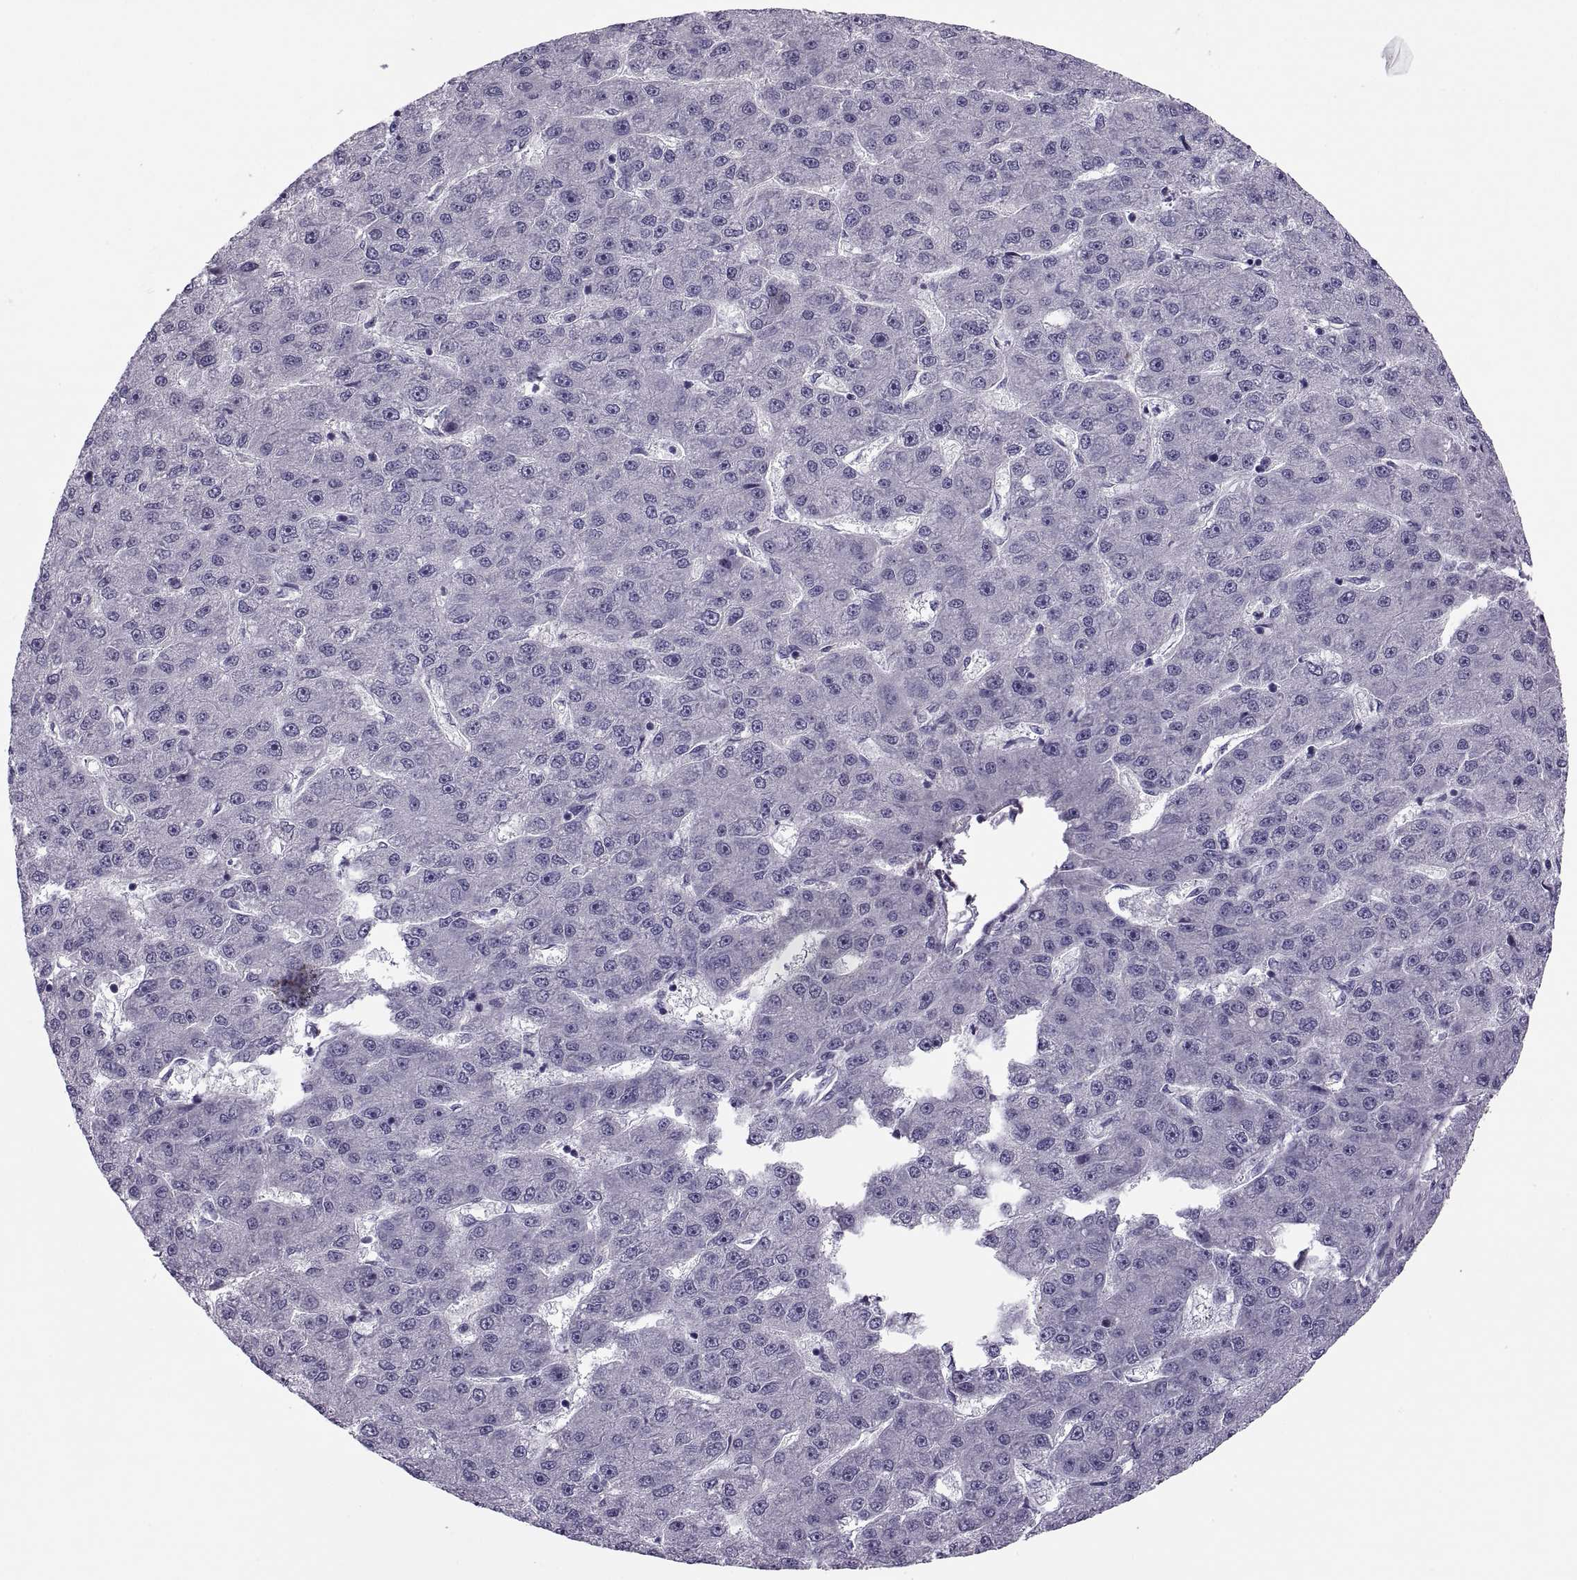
{"staining": {"intensity": "negative", "quantity": "none", "location": "none"}, "tissue": "liver cancer", "cell_type": "Tumor cells", "image_type": "cancer", "snomed": [{"axis": "morphology", "description": "Carcinoma, Hepatocellular, NOS"}, {"axis": "topography", "description": "Liver"}], "caption": "A micrograph of human liver cancer (hepatocellular carcinoma) is negative for staining in tumor cells.", "gene": "MAGEB1", "patient": {"sex": "male", "age": 67}}